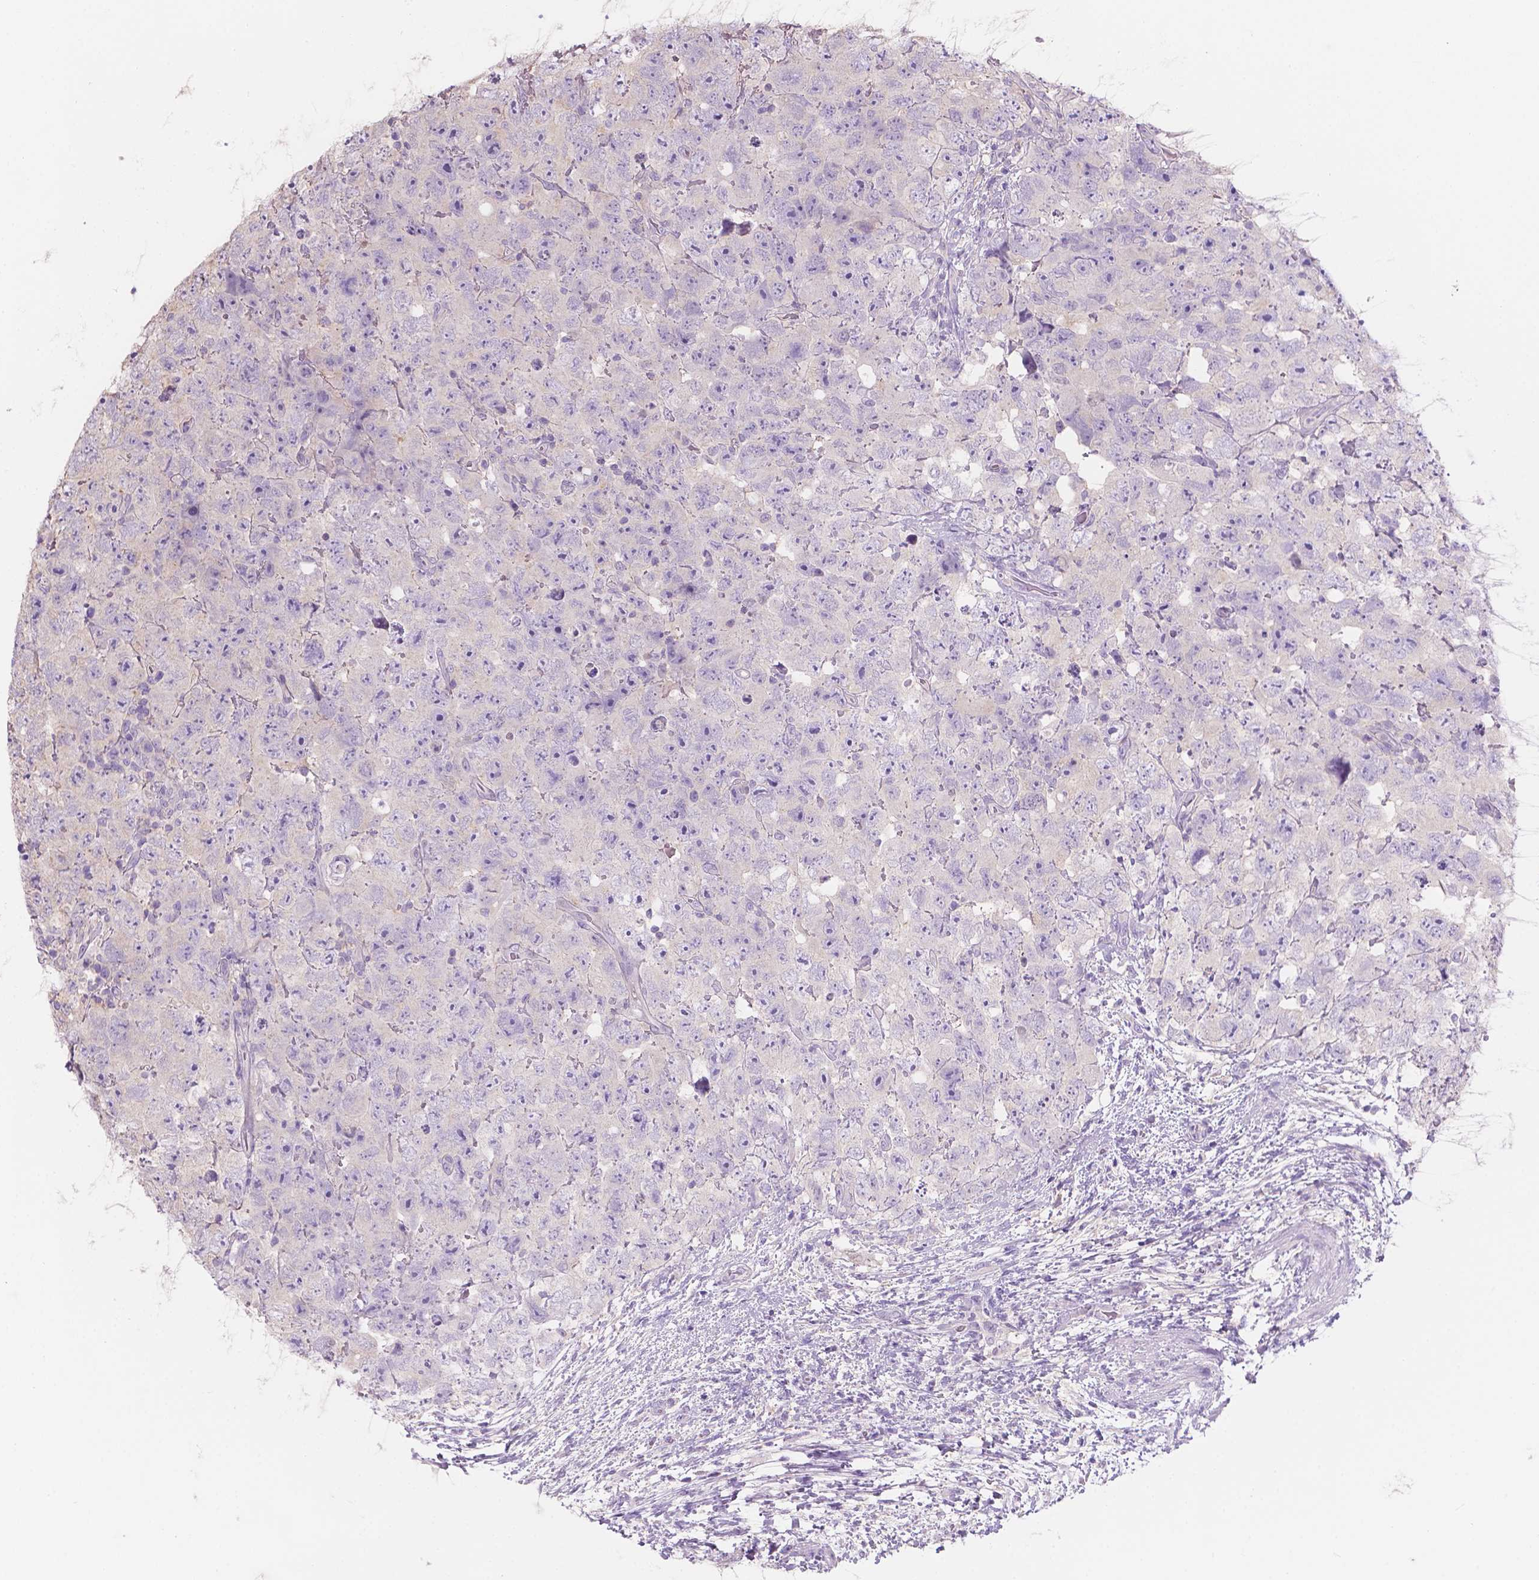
{"staining": {"intensity": "negative", "quantity": "none", "location": "none"}, "tissue": "testis cancer", "cell_type": "Tumor cells", "image_type": "cancer", "snomed": [{"axis": "morphology", "description": "Carcinoma, Embryonal, NOS"}, {"axis": "topography", "description": "Testis"}], "caption": "This is an immunohistochemistry (IHC) micrograph of testis cancer. There is no expression in tumor cells.", "gene": "SBSN", "patient": {"sex": "male", "age": 24}}